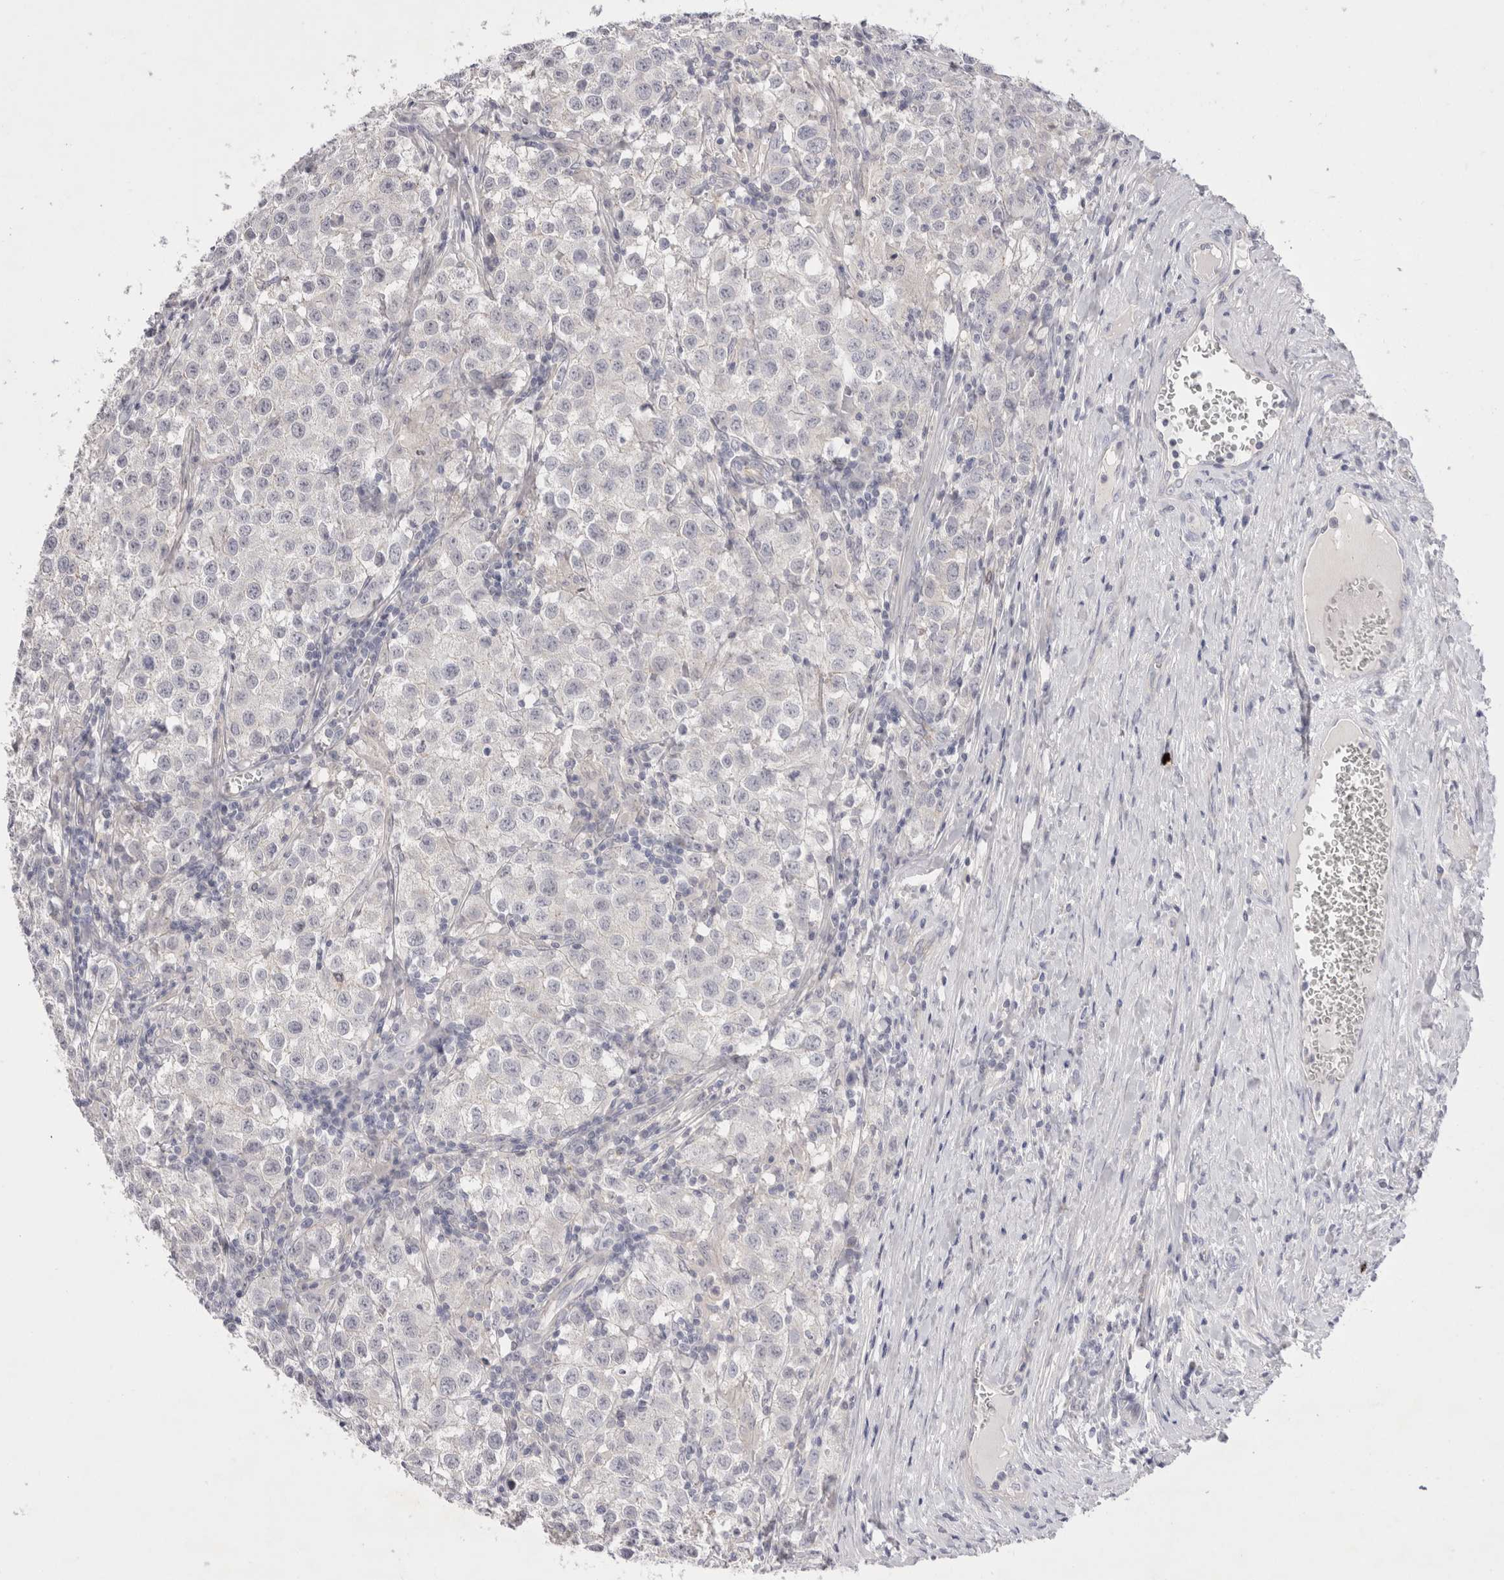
{"staining": {"intensity": "negative", "quantity": "none", "location": "none"}, "tissue": "testis cancer", "cell_type": "Tumor cells", "image_type": "cancer", "snomed": [{"axis": "morphology", "description": "Seminoma, NOS"}, {"axis": "morphology", "description": "Carcinoma, Embryonal, NOS"}, {"axis": "topography", "description": "Testis"}], "caption": "An IHC image of testis cancer (seminoma) is shown. There is no staining in tumor cells of testis cancer (seminoma). (Immunohistochemistry (ihc), brightfield microscopy, high magnification).", "gene": "SPINK2", "patient": {"sex": "male", "age": 43}}